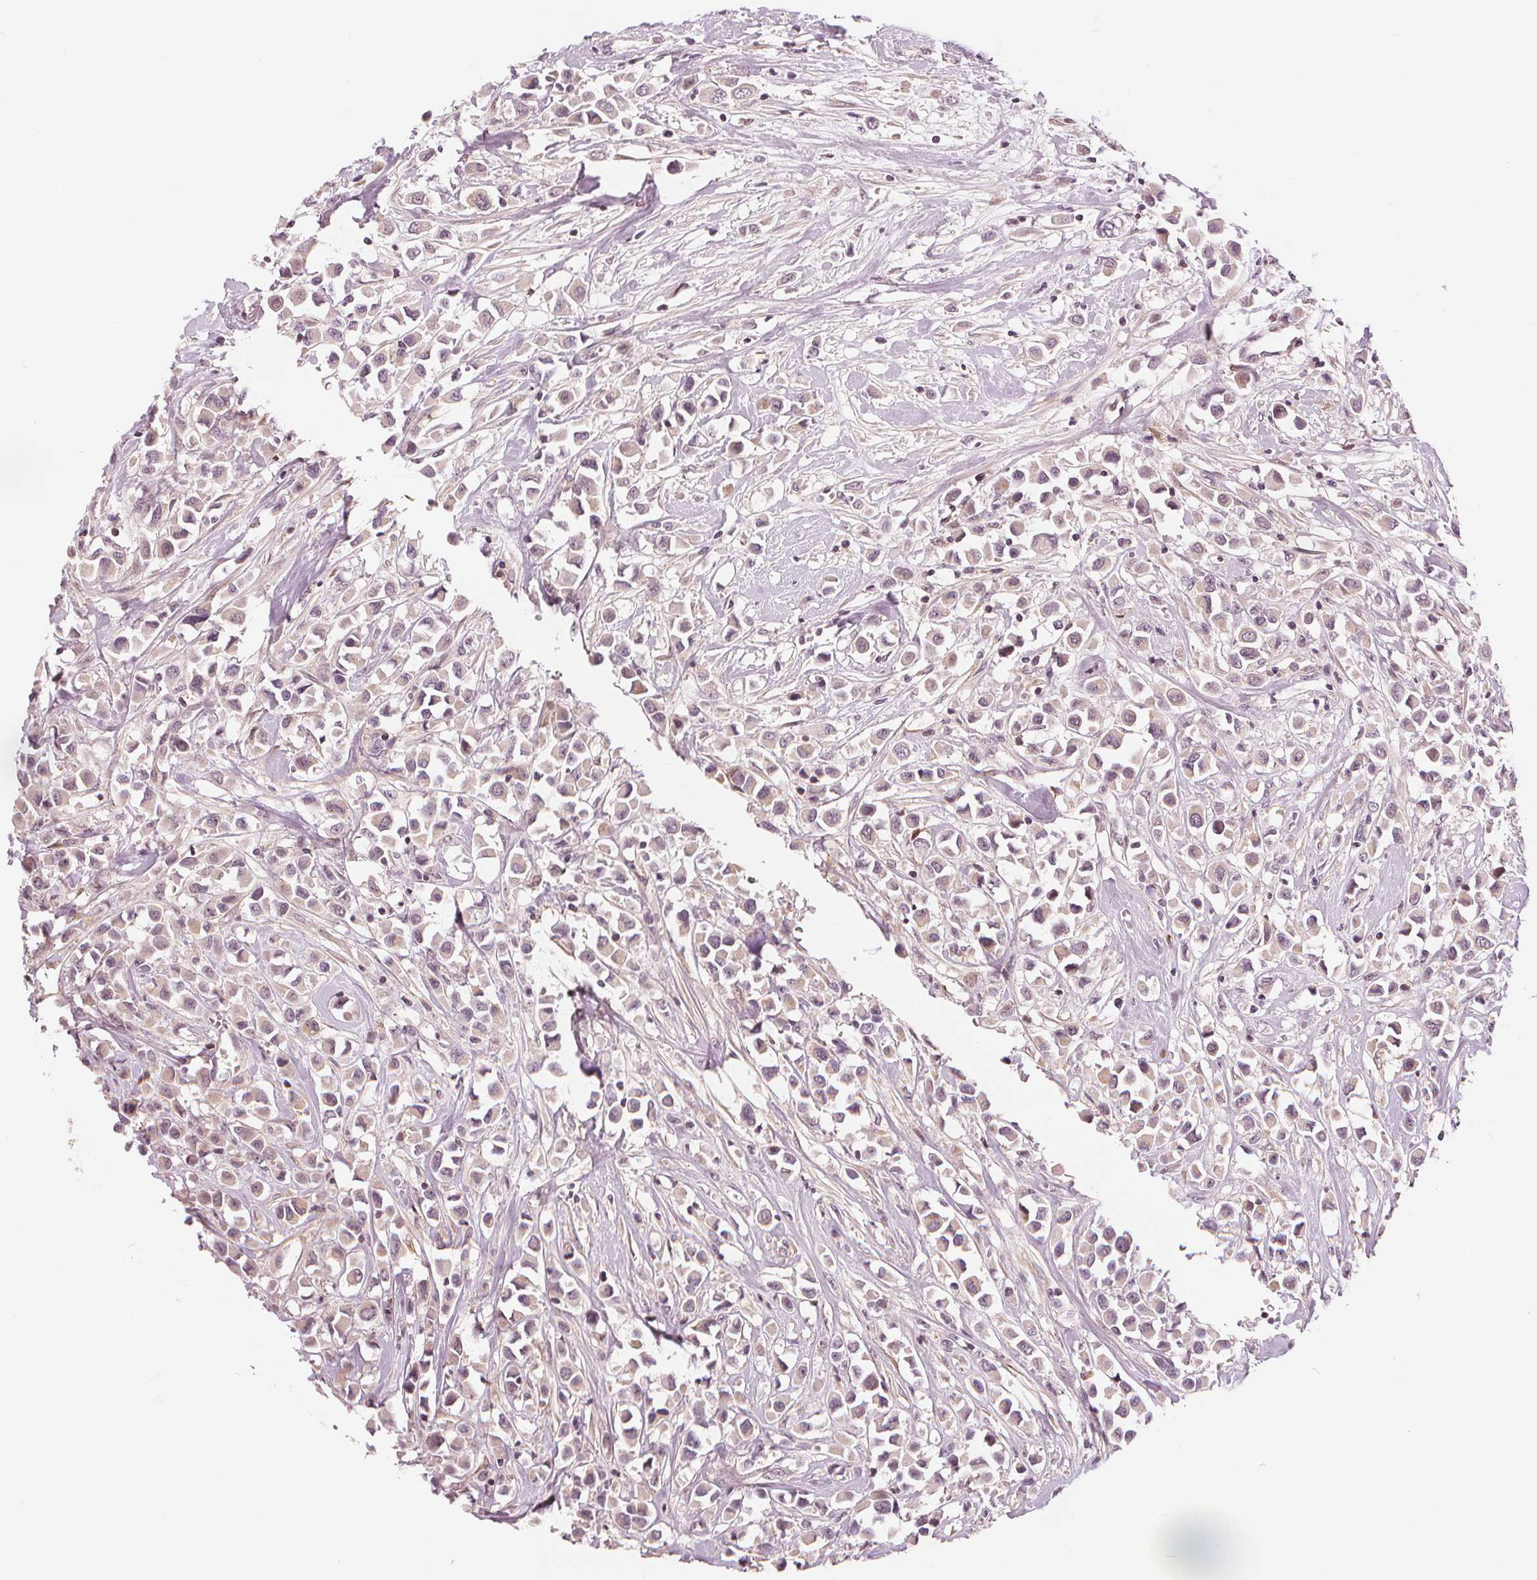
{"staining": {"intensity": "negative", "quantity": "none", "location": "none"}, "tissue": "breast cancer", "cell_type": "Tumor cells", "image_type": "cancer", "snomed": [{"axis": "morphology", "description": "Duct carcinoma"}, {"axis": "topography", "description": "Breast"}], "caption": "Breast infiltrating ductal carcinoma was stained to show a protein in brown. There is no significant positivity in tumor cells.", "gene": "SLC34A1", "patient": {"sex": "female", "age": 61}}